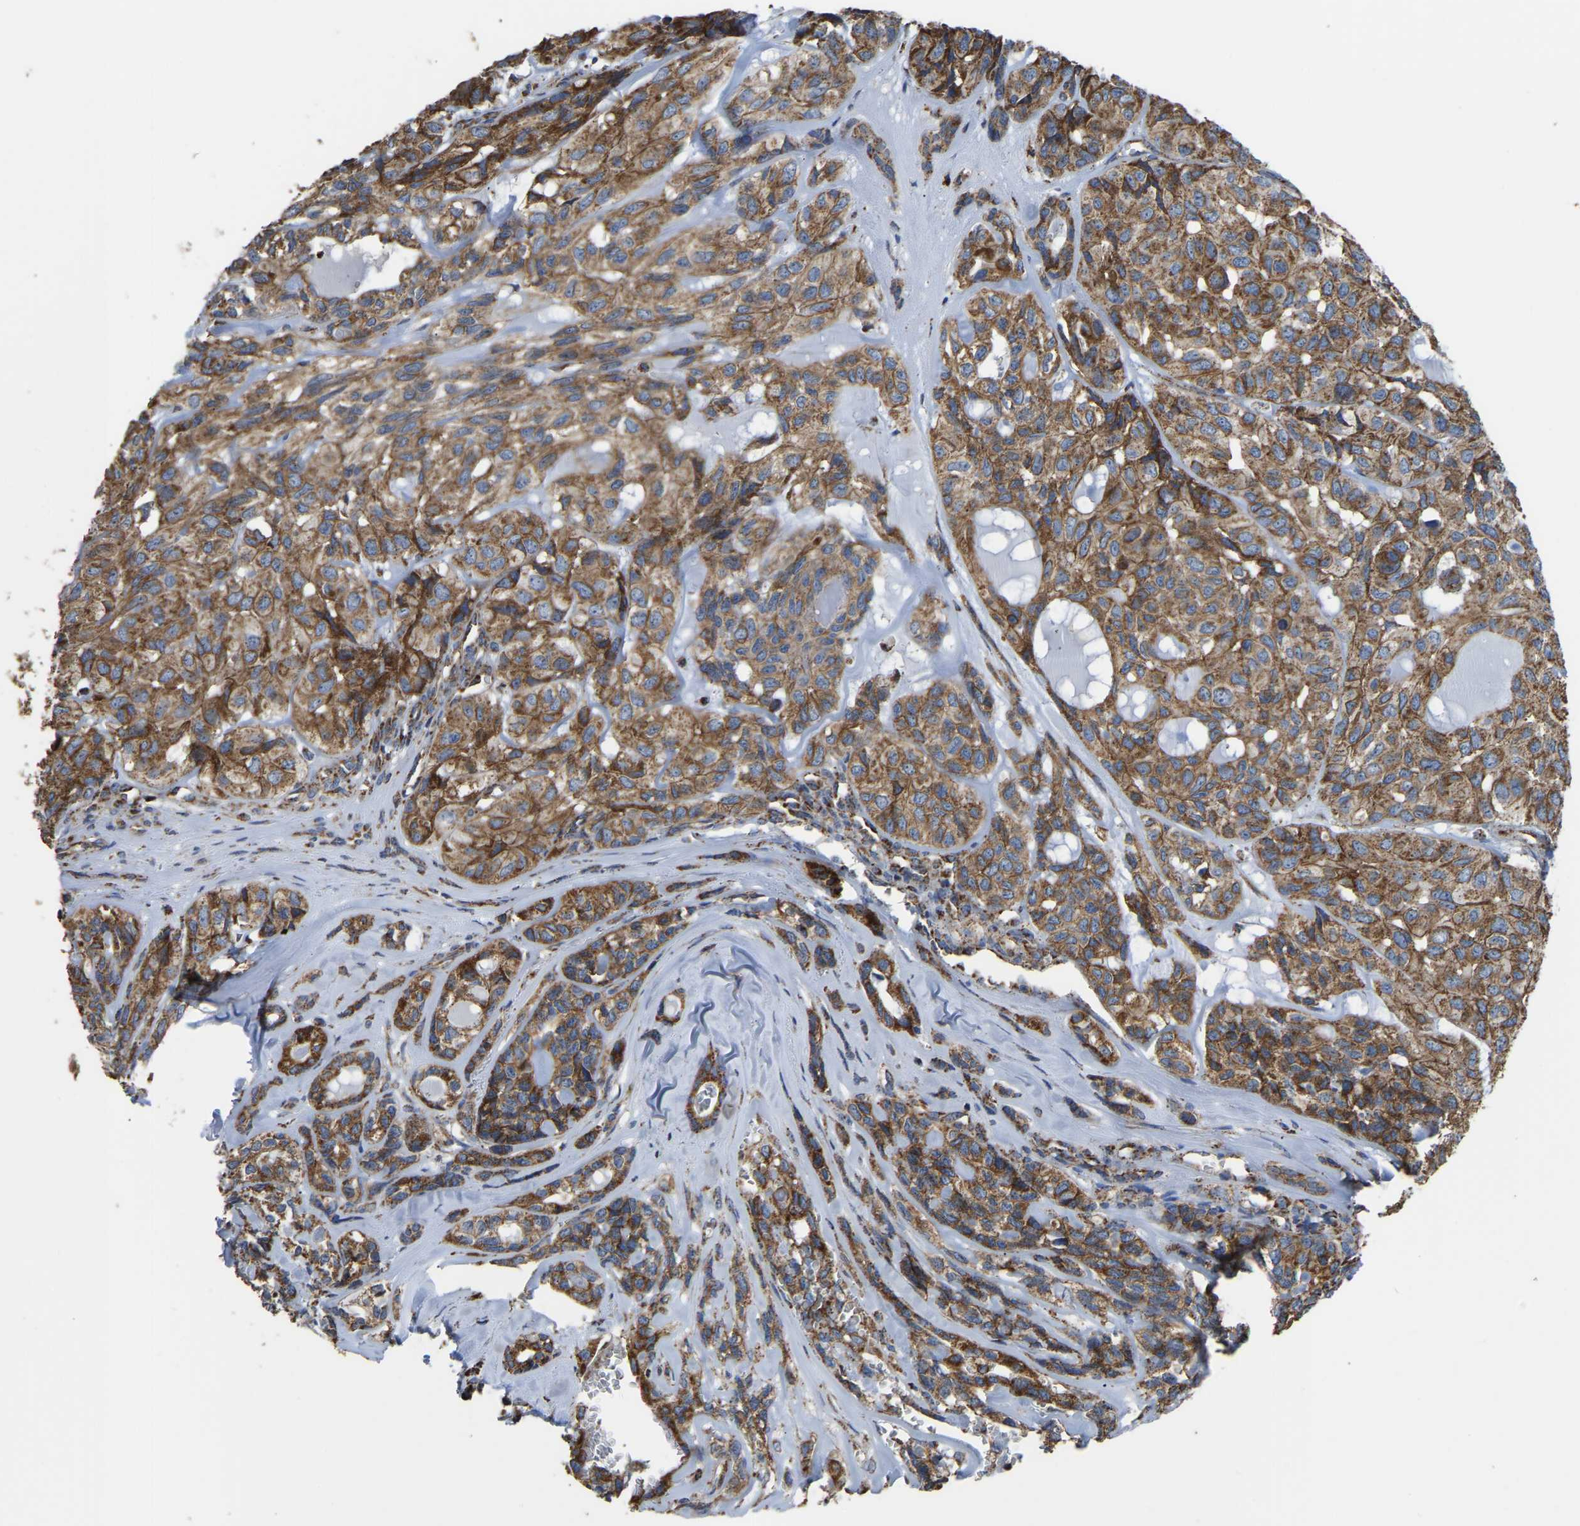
{"staining": {"intensity": "moderate", "quantity": ">75%", "location": "cytoplasmic/membranous"}, "tissue": "head and neck cancer", "cell_type": "Tumor cells", "image_type": "cancer", "snomed": [{"axis": "morphology", "description": "Adenocarcinoma, NOS"}, {"axis": "topography", "description": "Salivary gland, NOS"}, {"axis": "topography", "description": "Head-Neck"}], "caption": "The micrograph demonstrates staining of head and neck adenocarcinoma, revealing moderate cytoplasmic/membranous protein positivity (brown color) within tumor cells.", "gene": "ETFA", "patient": {"sex": "female", "age": 76}}